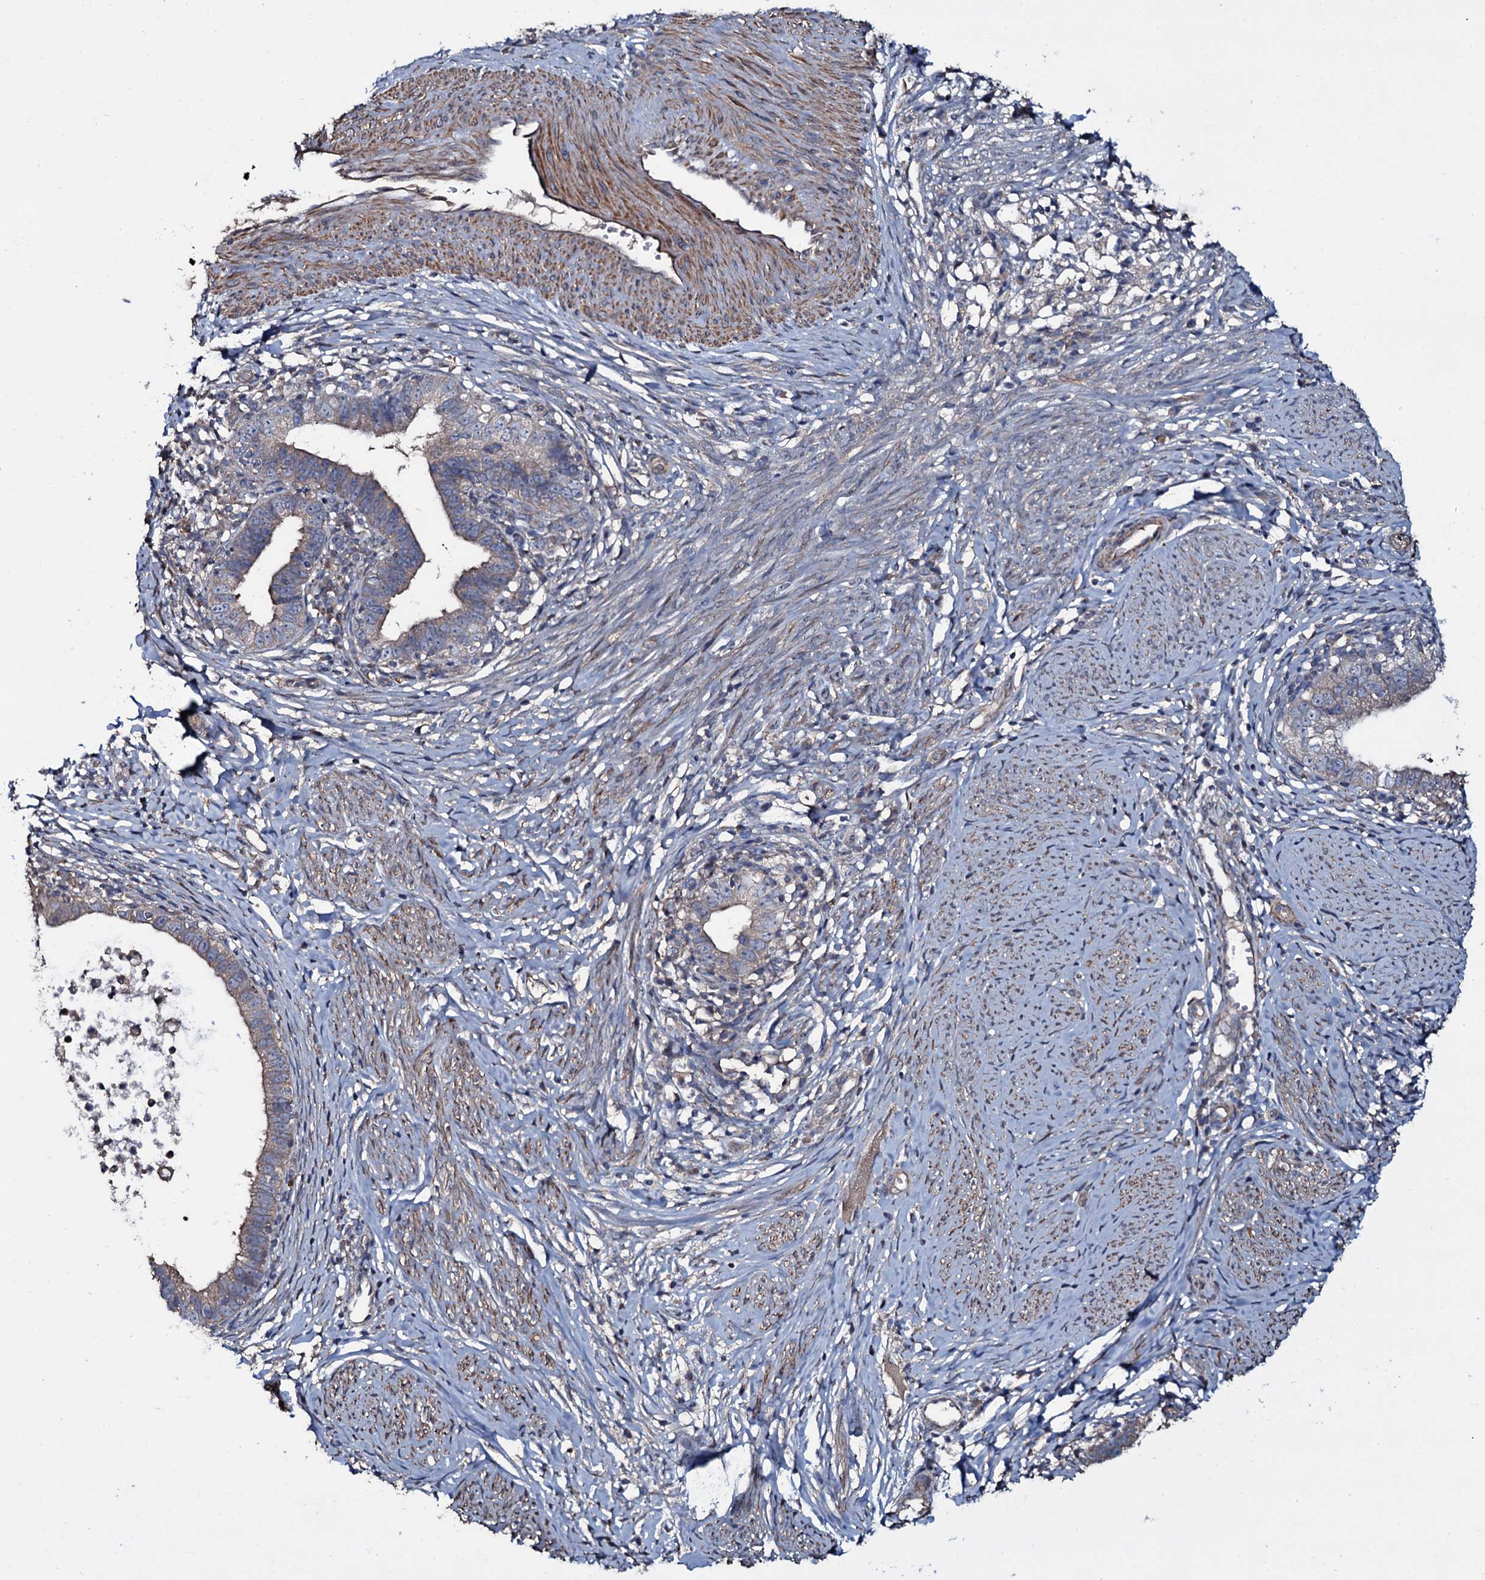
{"staining": {"intensity": "weak", "quantity": "25%-75%", "location": "cytoplasmic/membranous"}, "tissue": "cervical cancer", "cell_type": "Tumor cells", "image_type": "cancer", "snomed": [{"axis": "morphology", "description": "Adenocarcinoma, NOS"}, {"axis": "topography", "description": "Cervix"}], "caption": "Immunohistochemistry image of neoplastic tissue: adenocarcinoma (cervical) stained using IHC exhibits low levels of weak protein expression localized specifically in the cytoplasmic/membranous of tumor cells, appearing as a cytoplasmic/membranous brown color.", "gene": "WIPF3", "patient": {"sex": "female", "age": 36}}